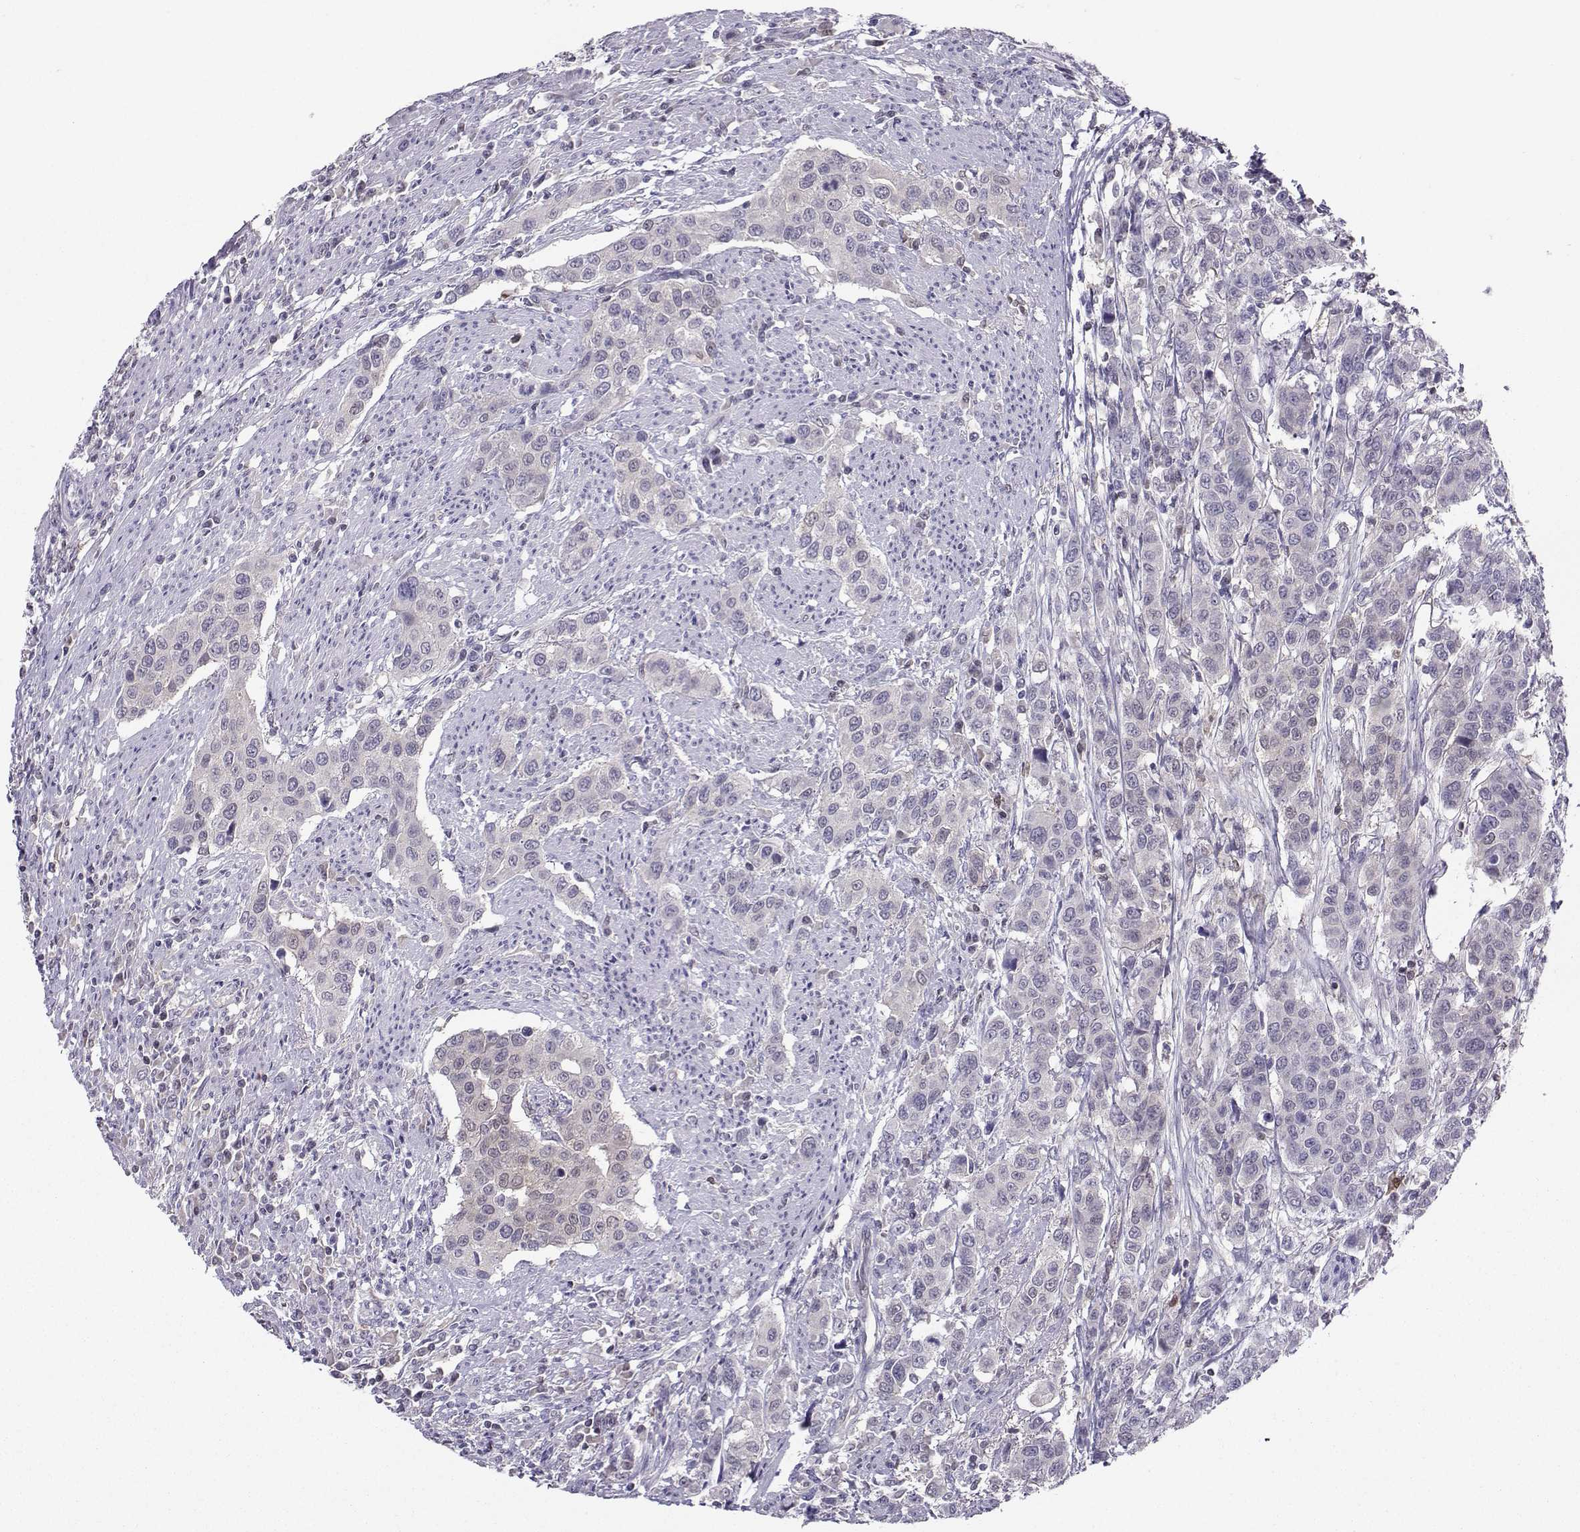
{"staining": {"intensity": "negative", "quantity": "none", "location": "none"}, "tissue": "urothelial cancer", "cell_type": "Tumor cells", "image_type": "cancer", "snomed": [{"axis": "morphology", "description": "Urothelial carcinoma, High grade"}, {"axis": "topography", "description": "Urinary bladder"}], "caption": "This is a histopathology image of IHC staining of high-grade urothelial carcinoma, which shows no positivity in tumor cells. (Brightfield microscopy of DAB IHC at high magnification).", "gene": "PGK1", "patient": {"sex": "female", "age": 58}}